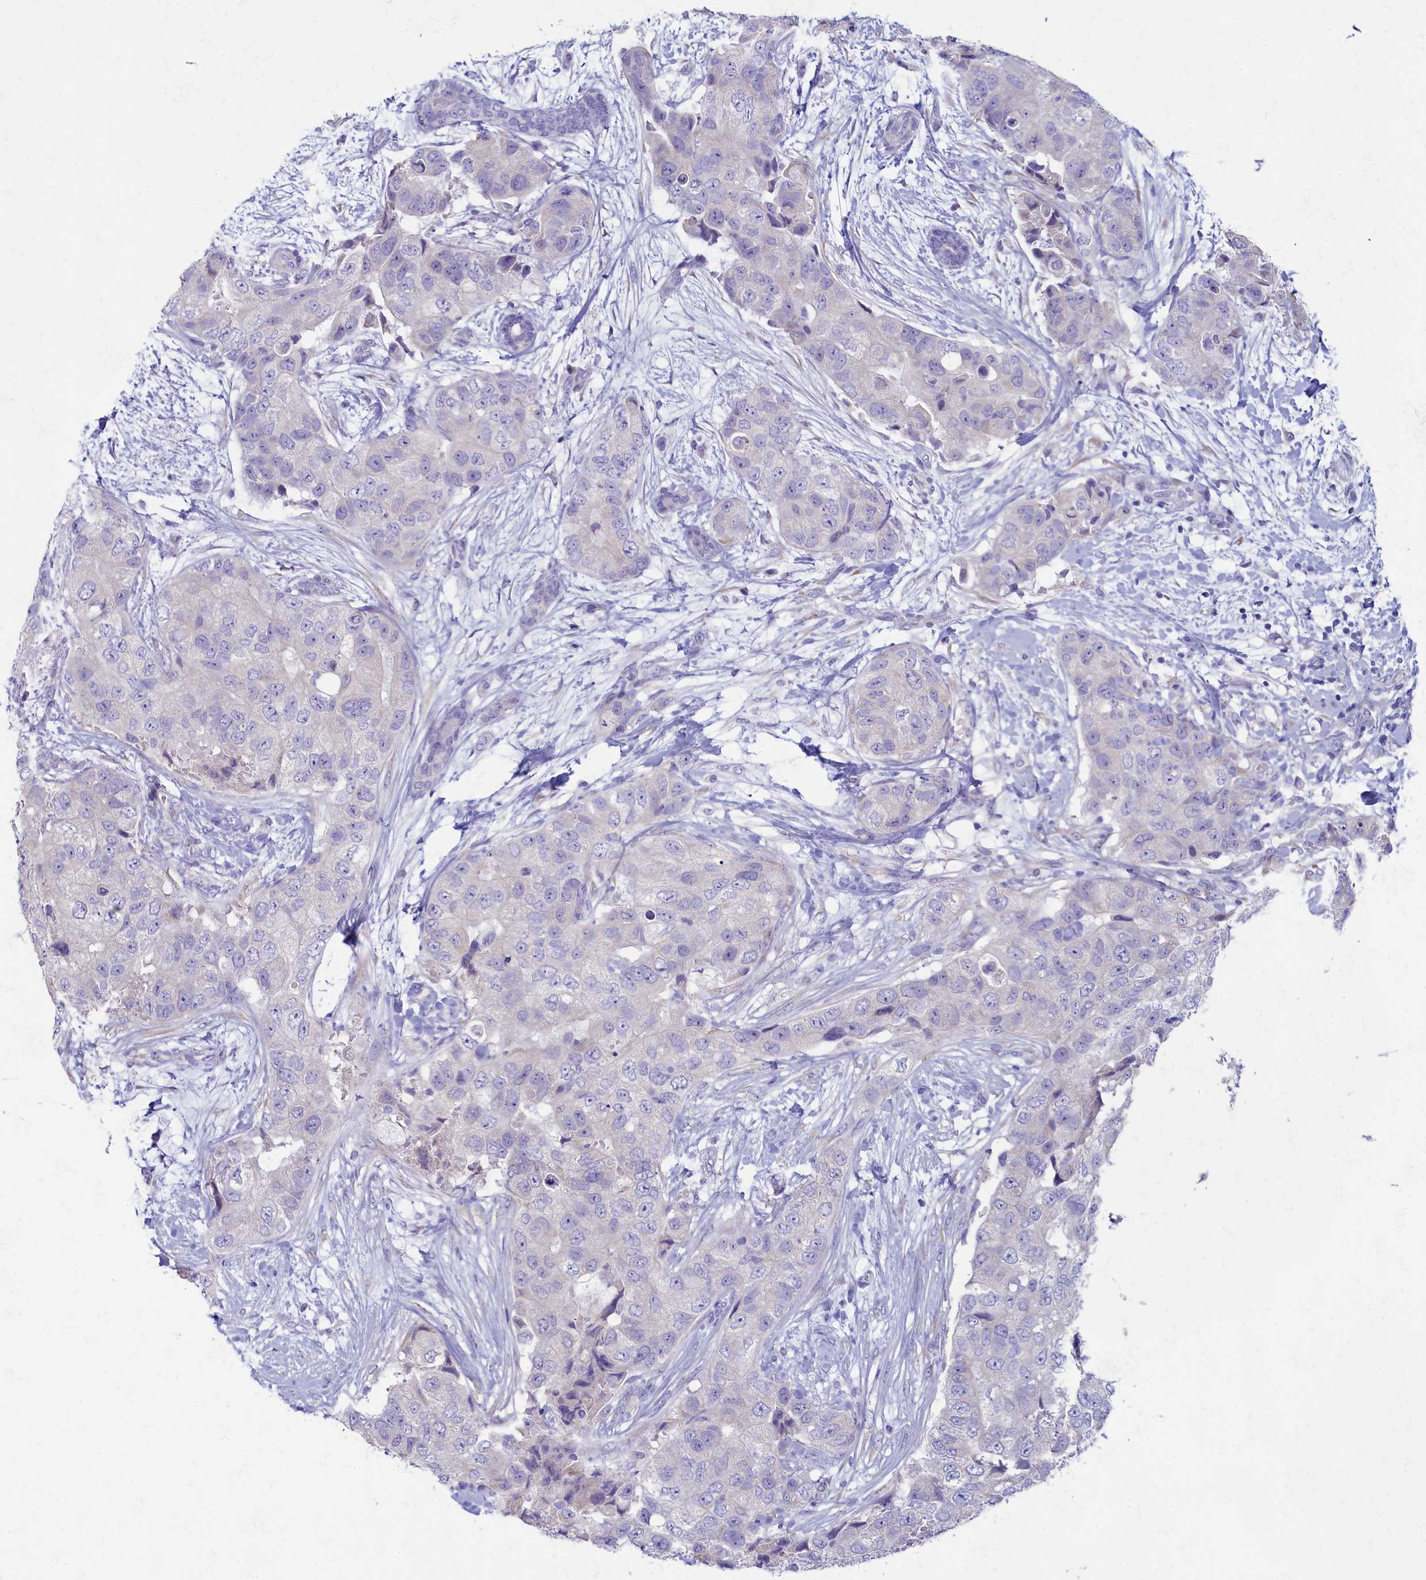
{"staining": {"intensity": "negative", "quantity": "none", "location": "none"}, "tissue": "breast cancer", "cell_type": "Tumor cells", "image_type": "cancer", "snomed": [{"axis": "morphology", "description": "Duct carcinoma"}, {"axis": "topography", "description": "Breast"}], "caption": "Micrograph shows no protein expression in tumor cells of breast cancer tissue.", "gene": "SKA3", "patient": {"sex": "female", "age": 62}}